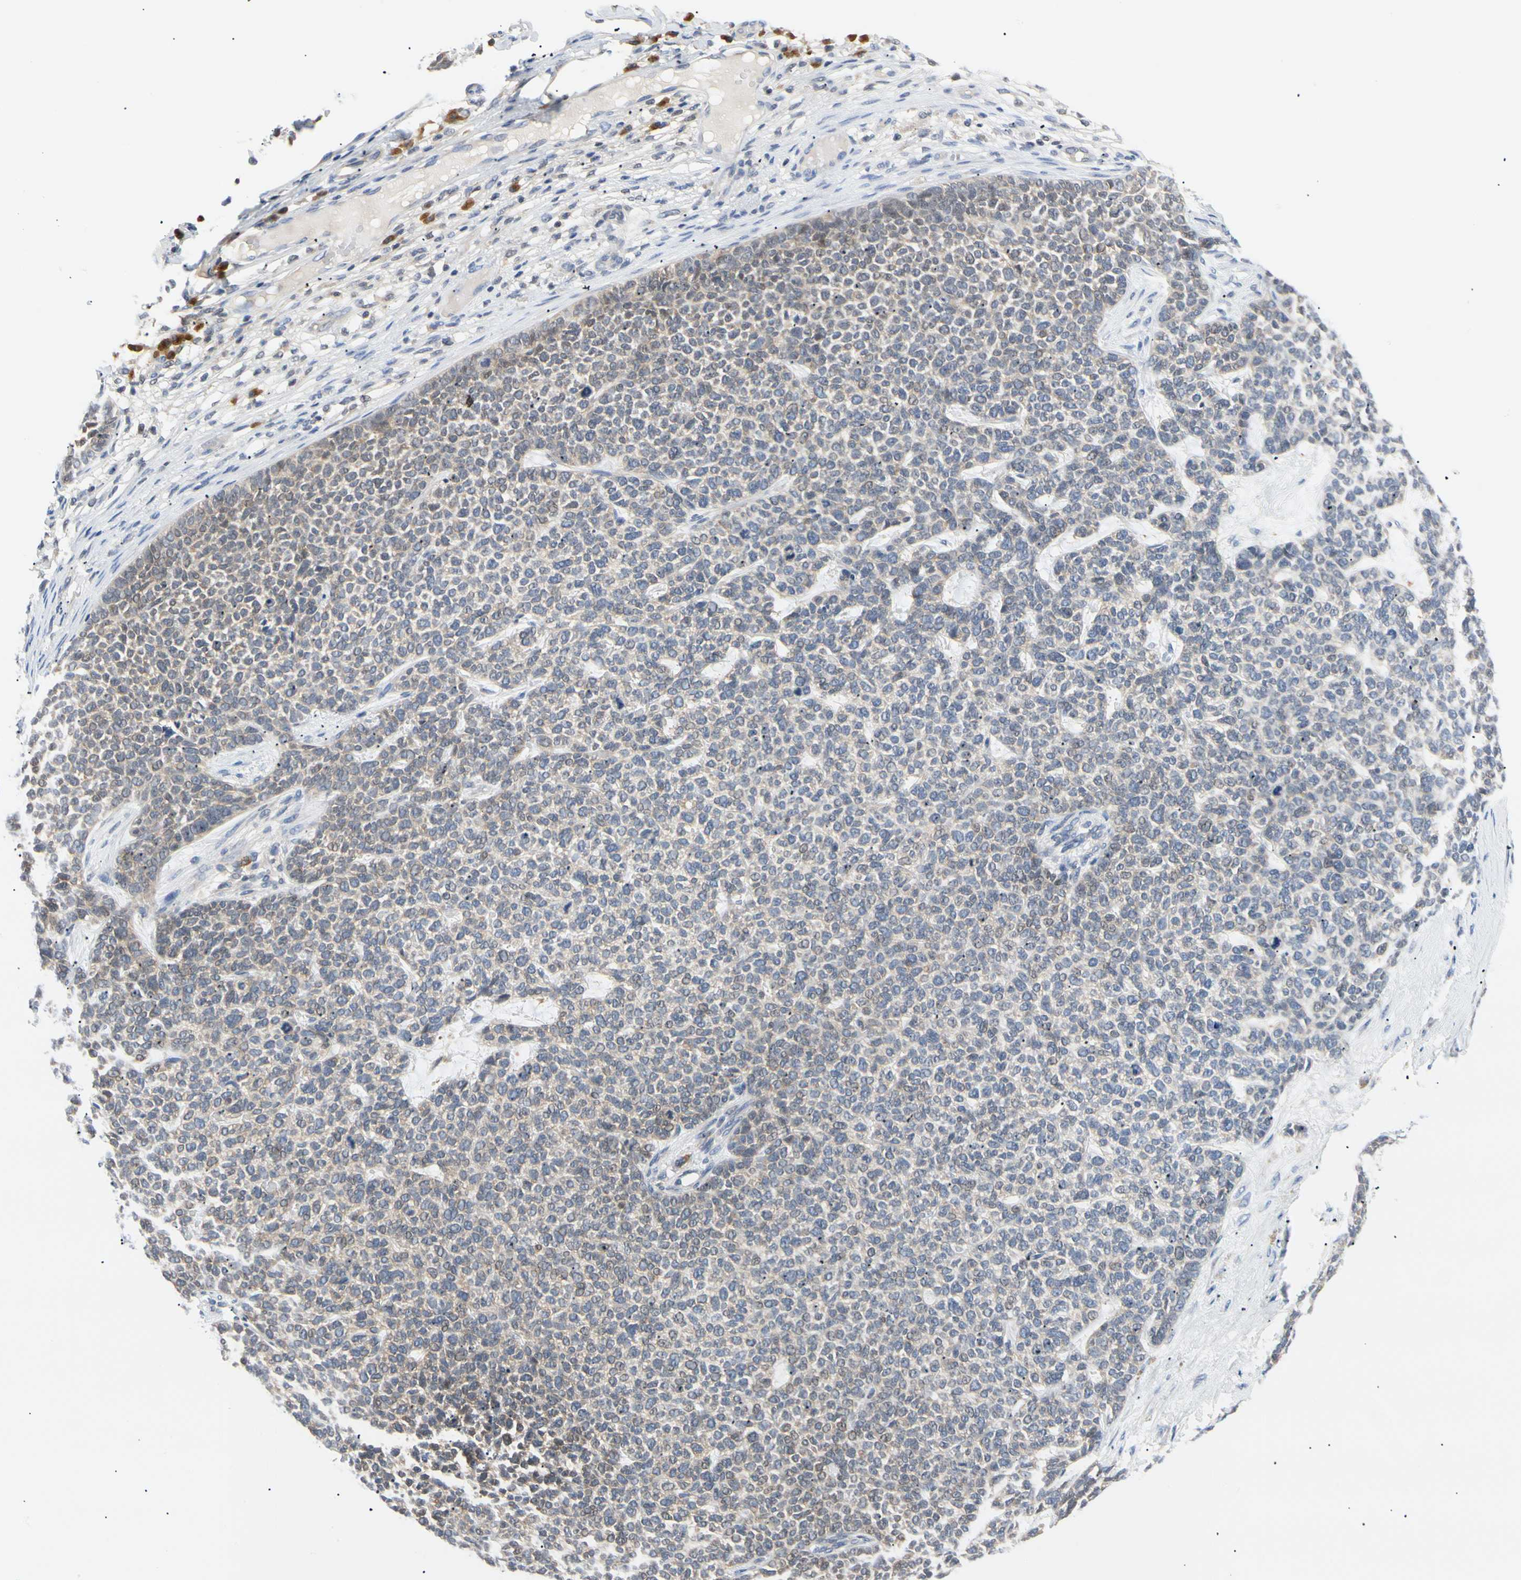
{"staining": {"intensity": "weak", "quantity": "<25%", "location": "cytoplasmic/membranous"}, "tissue": "skin cancer", "cell_type": "Tumor cells", "image_type": "cancer", "snomed": [{"axis": "morphology", "description": "Basal cell carcinoma"}, {"axis": "topography", "description": "Skin"}], "caption": "DAB immunohistochemical staining of human basal cell carcinoma (skin) exhibits no significant expression in tumor cells.", "gene": "SEC23B", "patient": {"sex": "female", "age": 84}}